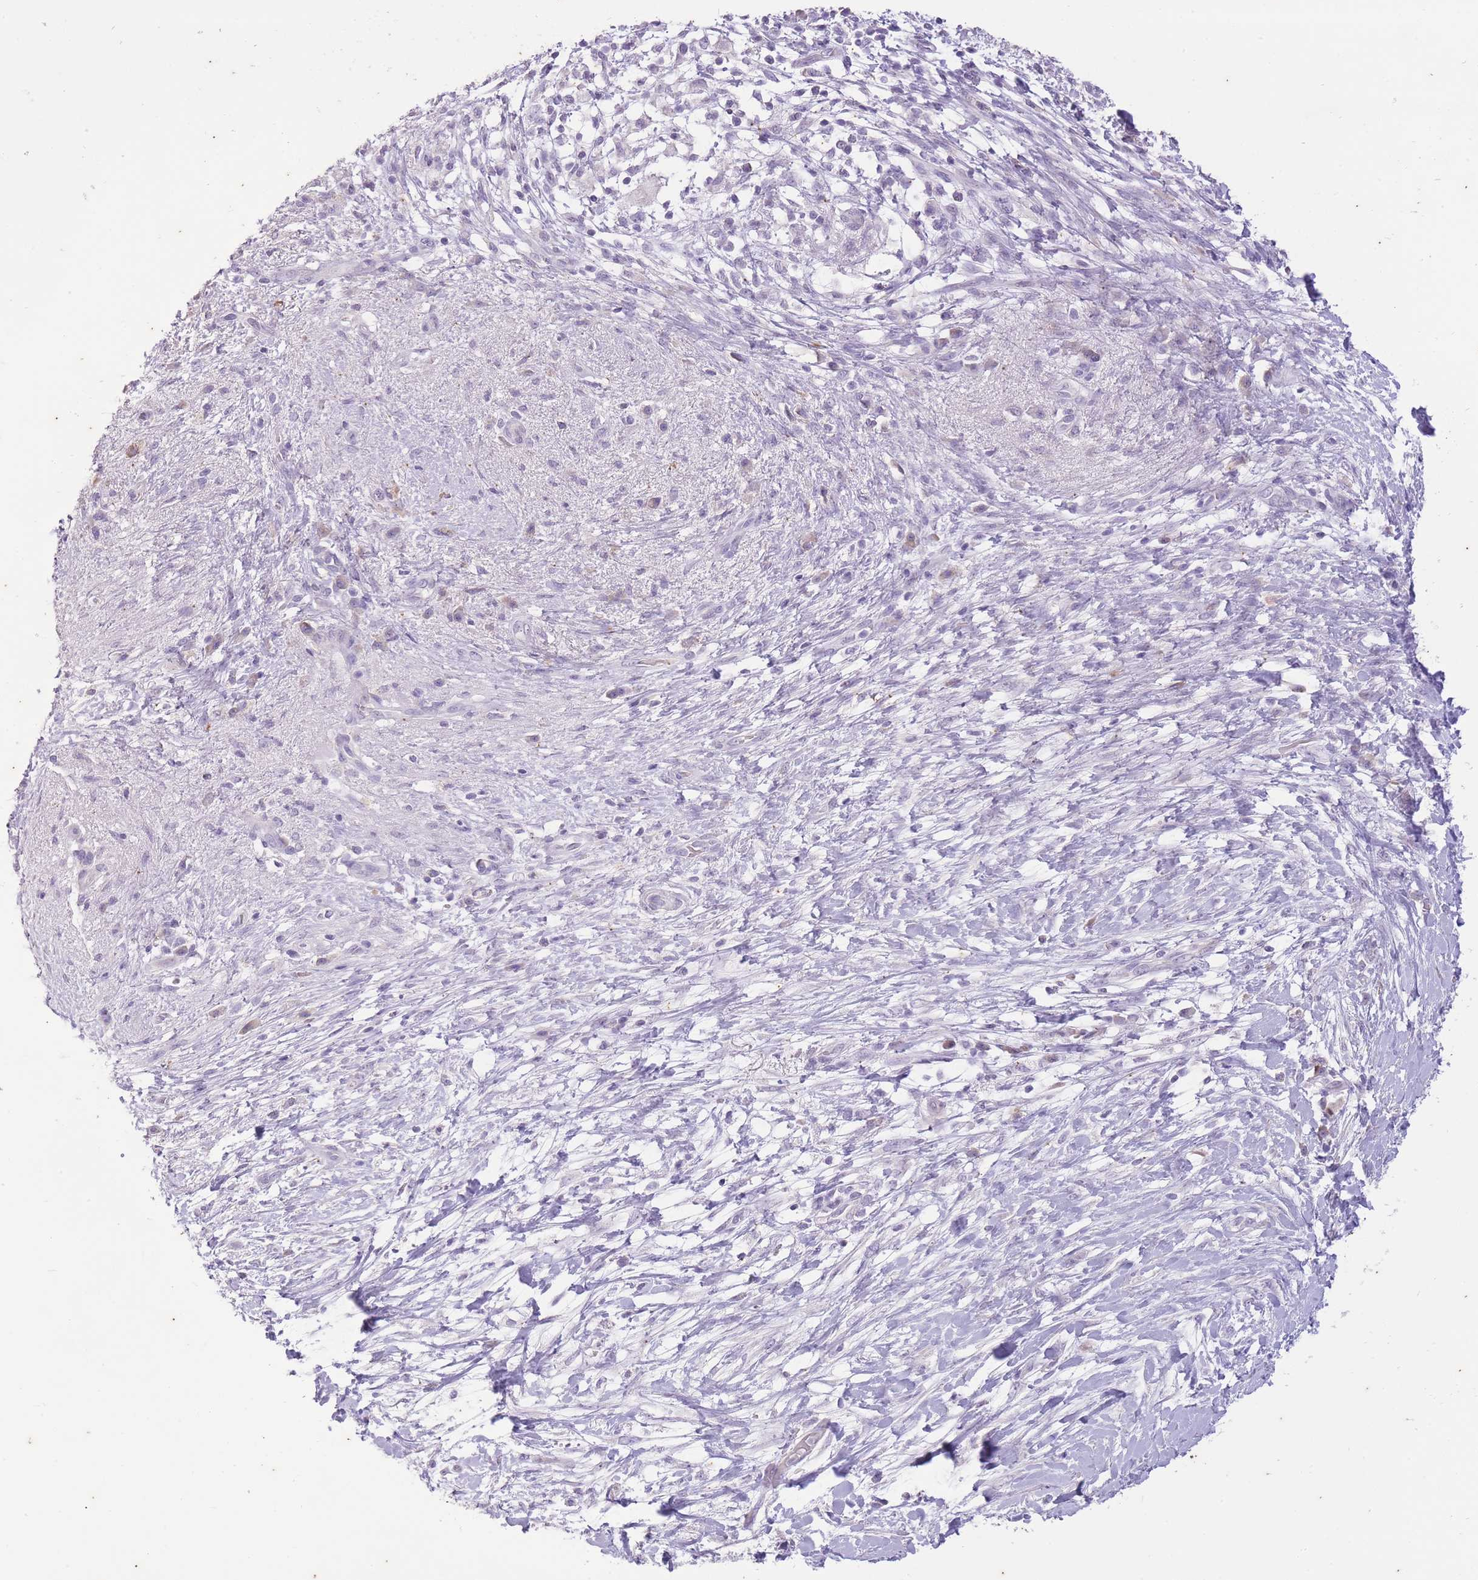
{"staining": {"intensity": "negative", "quantity": "none", "location": "none"}, "tissue": "pancreatic cancer", "cell_type": "Tumor cells", "image_type": "cancer", "snomed": [{"axis": "morphology", "description": "Adenocarcinoma, NOS"}, {"axis": "topography", "description": "Pancreas"}], "caption": "Immunohistochemistry micrograph of neoplastic tissue: human pancreatic cancer stained with DAB (3,3'-diaminobenzidine) displays no significant protein positivity in tumor cells. The staining is performed using DAB (3,3'-diaminobenzidine) brown chromogen with nuclei counter-stained in using hematoxylin.", "gene": "CNTNAP3", "patient": {"sex": "female", "age": 72}}